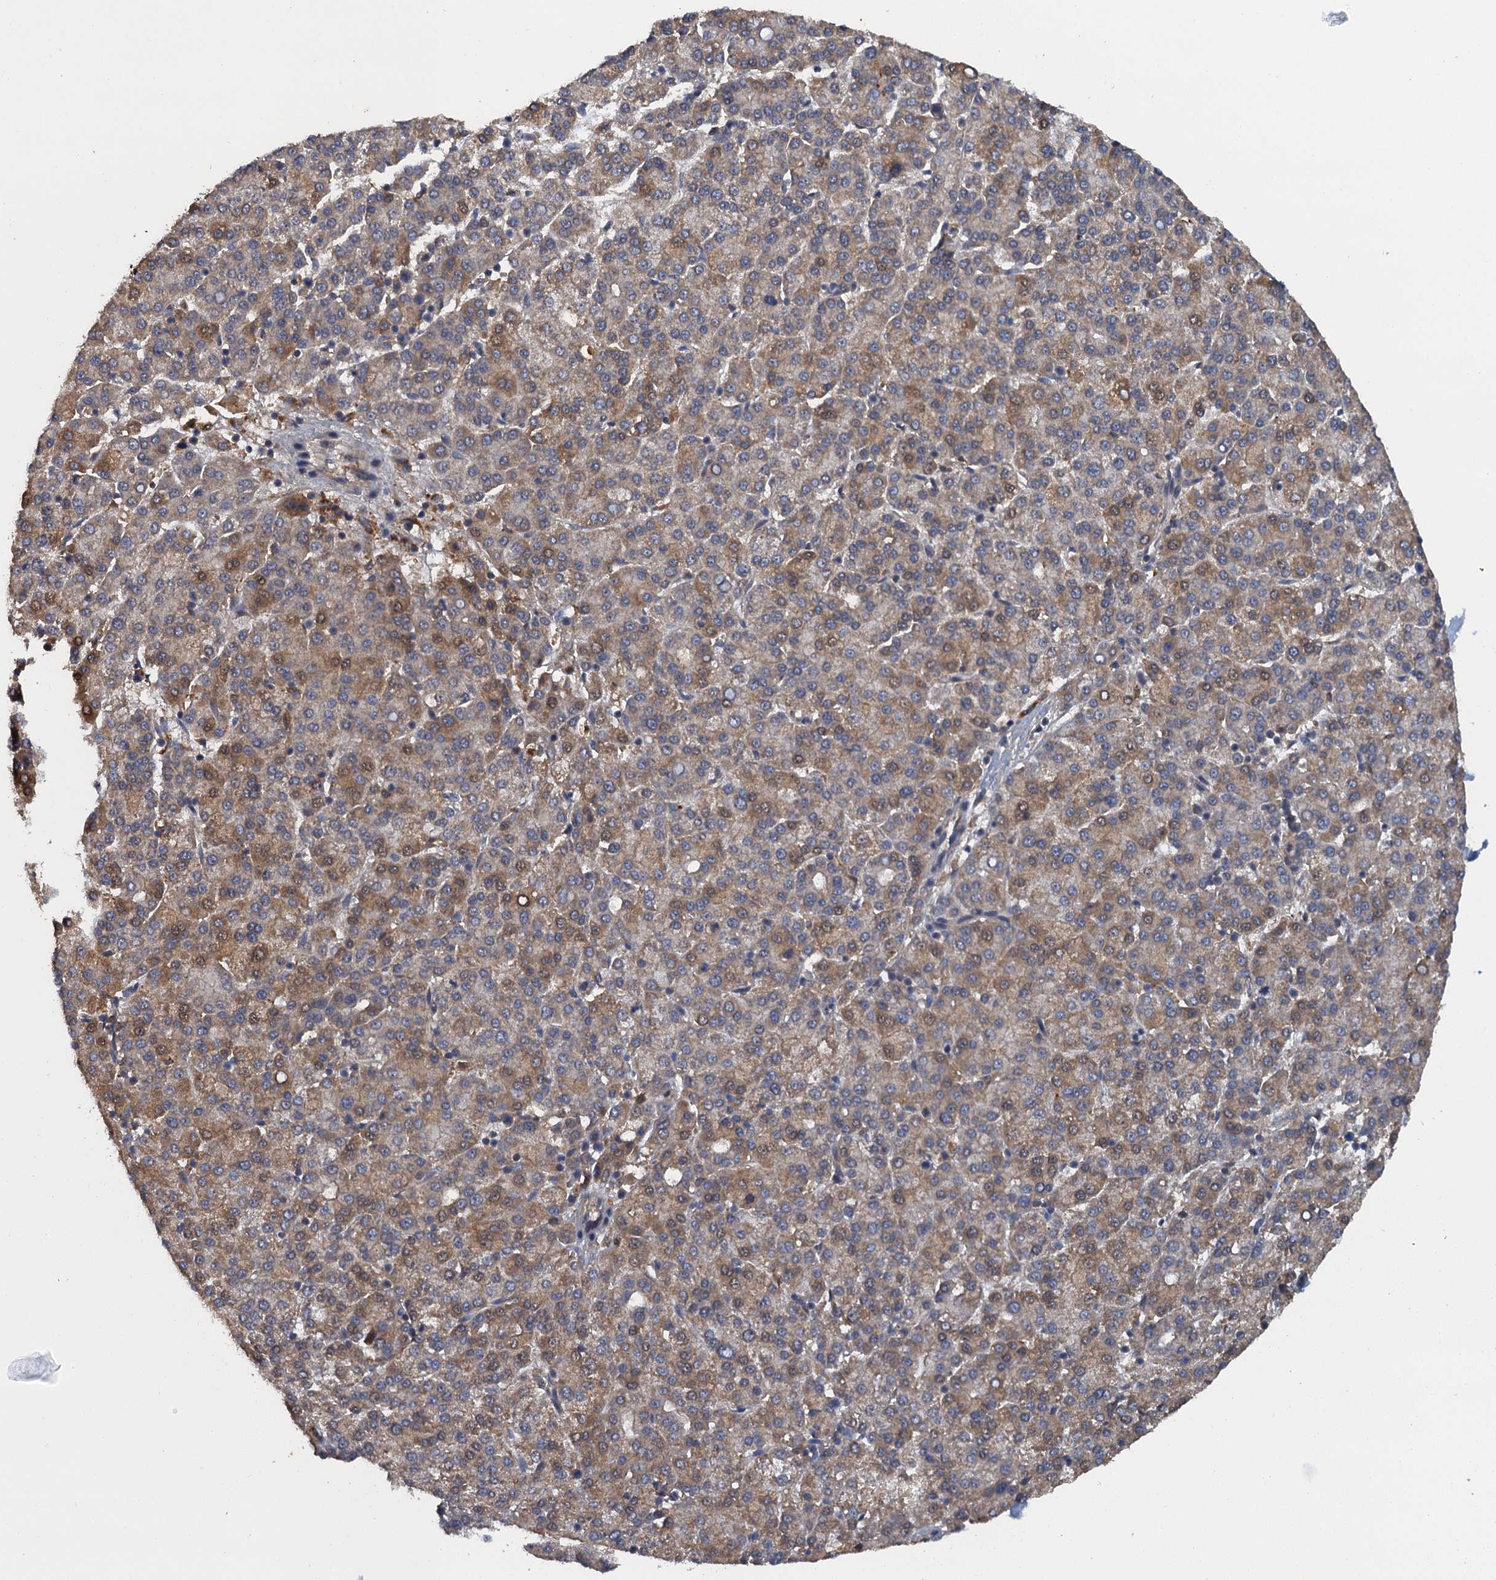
{"staining": {"intensity": "moderate", "quantity": "25%-75%", "location": "cytoplasmic/membranous"}, "tissue": "liver cancer", "cell_type": "Tumor cells", "image_type": "cancer", "snomed": [{"axis": "morphology", "description": "Carcinoma, Hepatocellular, NOS"}, {"axis": "topography", "description": "Liver"}], "caption": "The micrograph shows a brown stain indicating the presence of a protein in the cytoplasmic/membranous of tumor cells in liver hepatocellular carcinoma. Immunohistochemistry (ihc) stains the protein of interest in brown and the nuclei are stained blue.", "gene": "HAPLN3", "patient": {"sex": "female", "age": 58}}